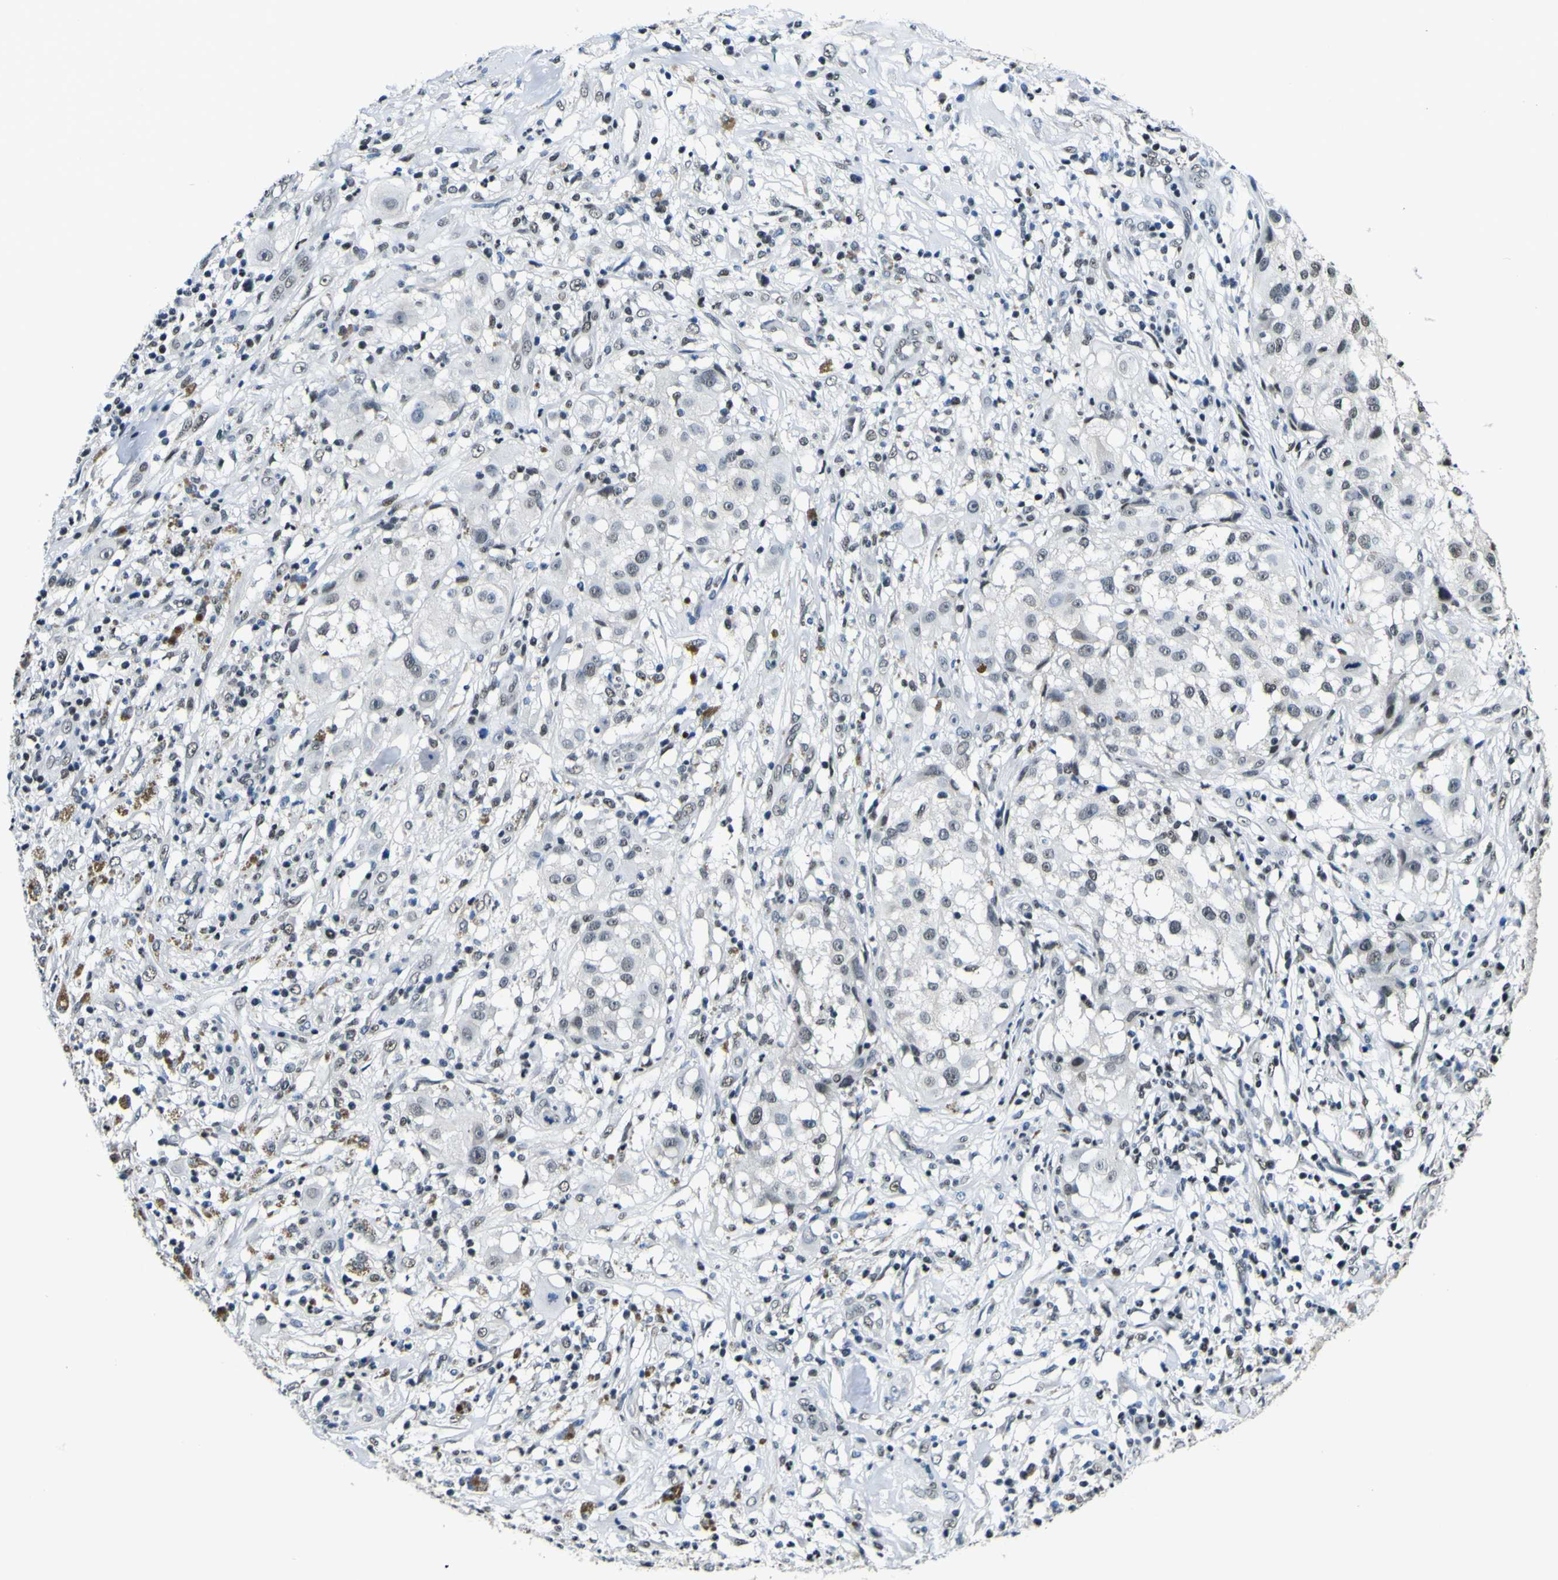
{"staining": {"intensity": "moderate", "quantity": ">75%", "location": "nuclear"}, "tissue": "melanoma", "cell_type": "Tumor cells", "image_type": "cancer", "snomed": [{"axis": "morphology", "description": "Necrosis, NOS"}, {"axis": "morphology", "description": "Malignant melanoma, NOS"}, {"axis": "topography", "description": "Skin"}], "caption": "Human malignant melanoma stained with a brown dye reveals moderate nuclear positive positivity in about >75% of tumor cells.", "gene": "SP1", "patient": {"sex": "female", "age": 87}}